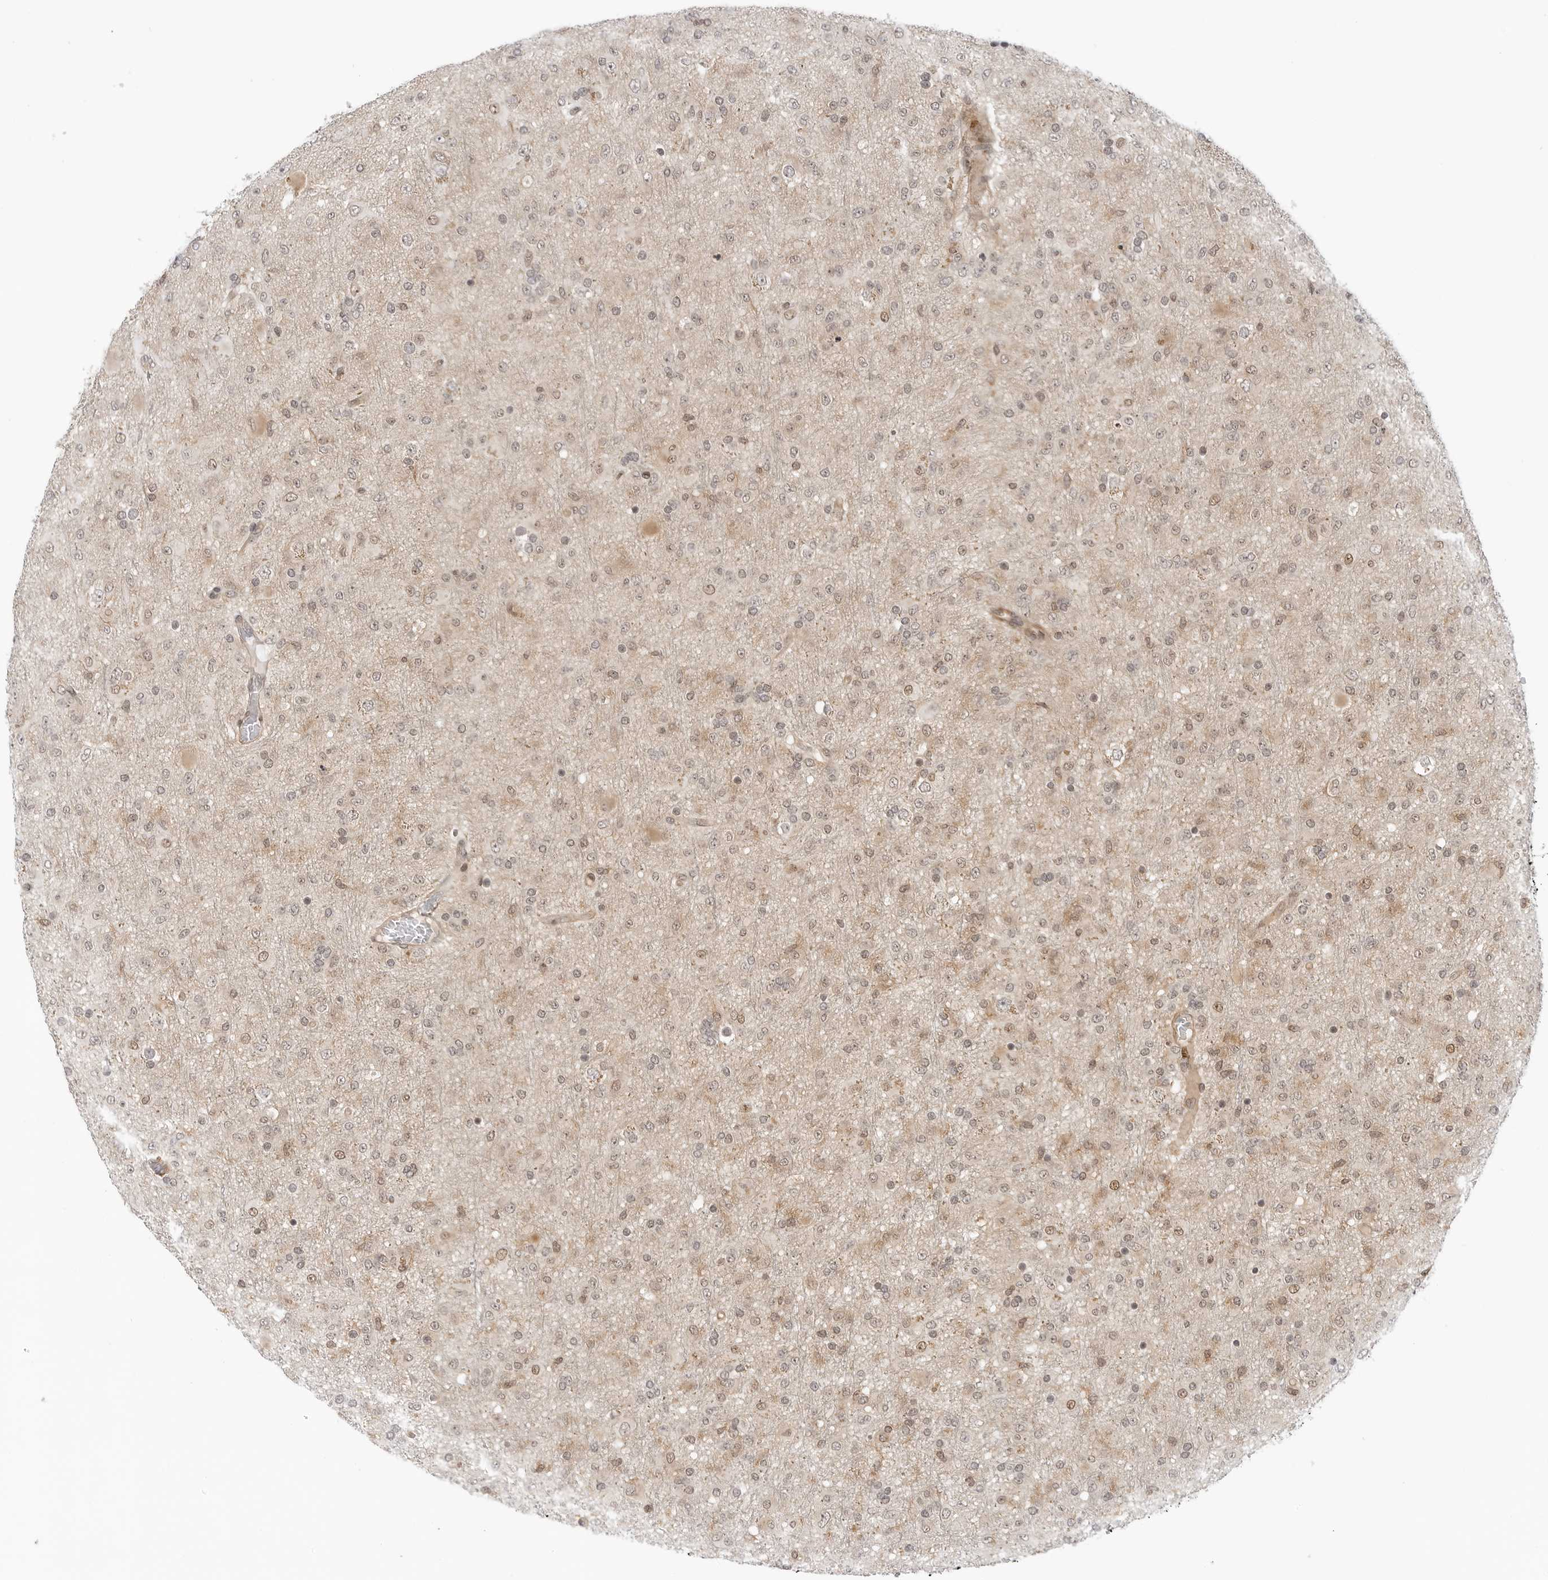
{"staining": {"intensity": "weak", "quantity": "25%-75%", "location": "nuclear"}, "tissue": "glioma", "cell_type": "Tumor cells", "image_type": "cancer", "snomed": [{"axis": "morphology", "description": "Glioma, malignant, Low grade"}, {"axis": "topography", "description": "Brain"}], "caption": "Approximately 25%-75% of tumor cells in human malignant glioma (low-grade) demonstrate weak nuclear protein positivity as visualized by brown immunohistochemical staining.", "gene": "MAP2K5", "patient": {"sex": "male", "age": 65}}